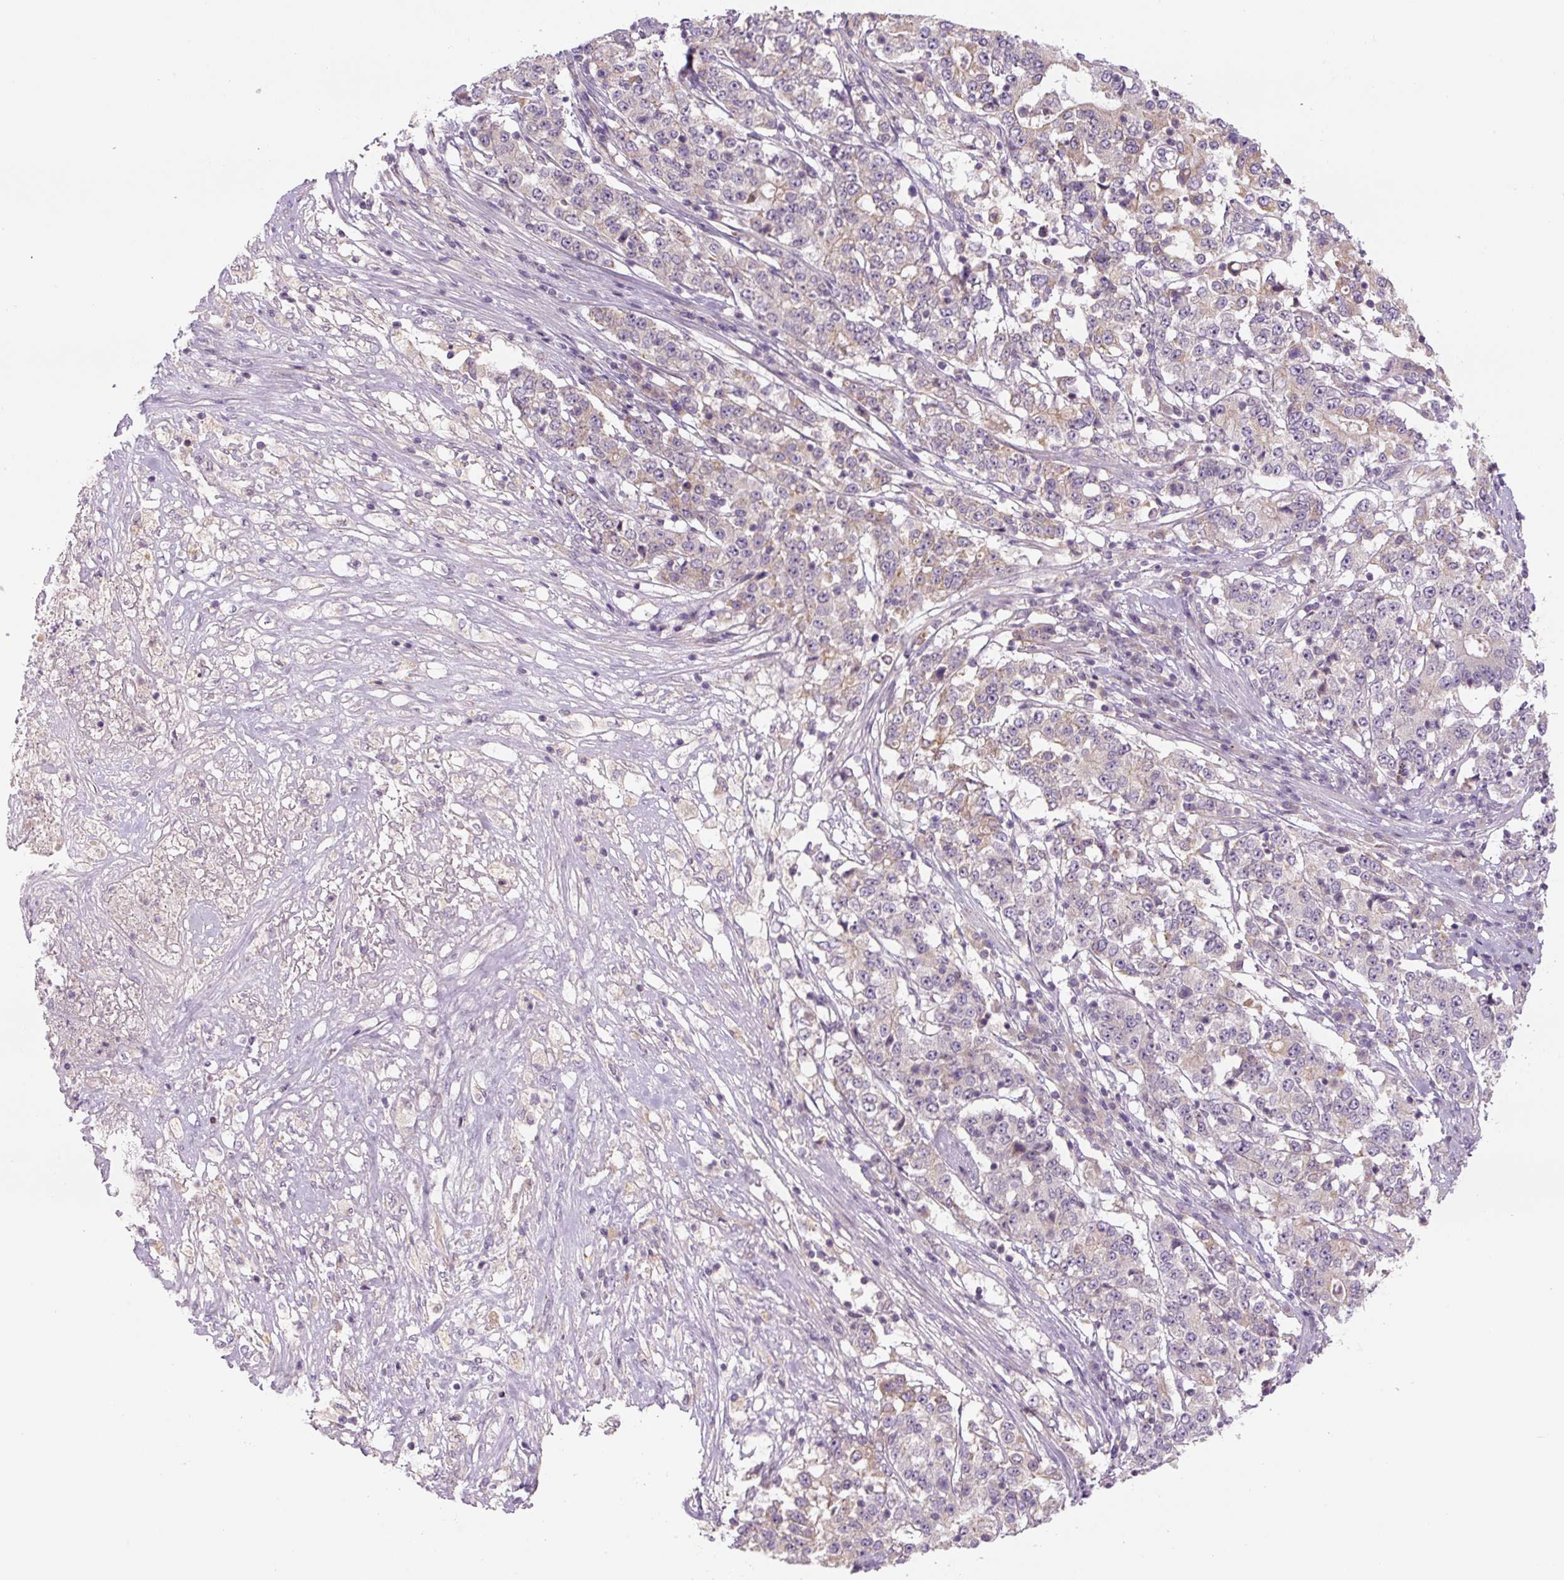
{"staining": {"intensity": "negative", "quantity": "none", "location": "none"}, "tissue": "stomach cancer", "cell_type": "Tumor cells", "image_type": "cancer", "snomed": [{"axis": "morphology", "description": "Adenocarcinoma, NOS"}, {"axis": "topography", "description": "Stomach"}], "caption": "Immunohistochemical staining of stomach cancer (adenocarcinoma) reveals no significant staining in tumor cells. (Stains: DAB (3,3'-diaminobenzidine) IHC with hematoxylin counter stain, Microscopy: brightfield microscopy at high magnification).", "gene": "YIF1B", "patient": {"sex": "male", "age": 59}}